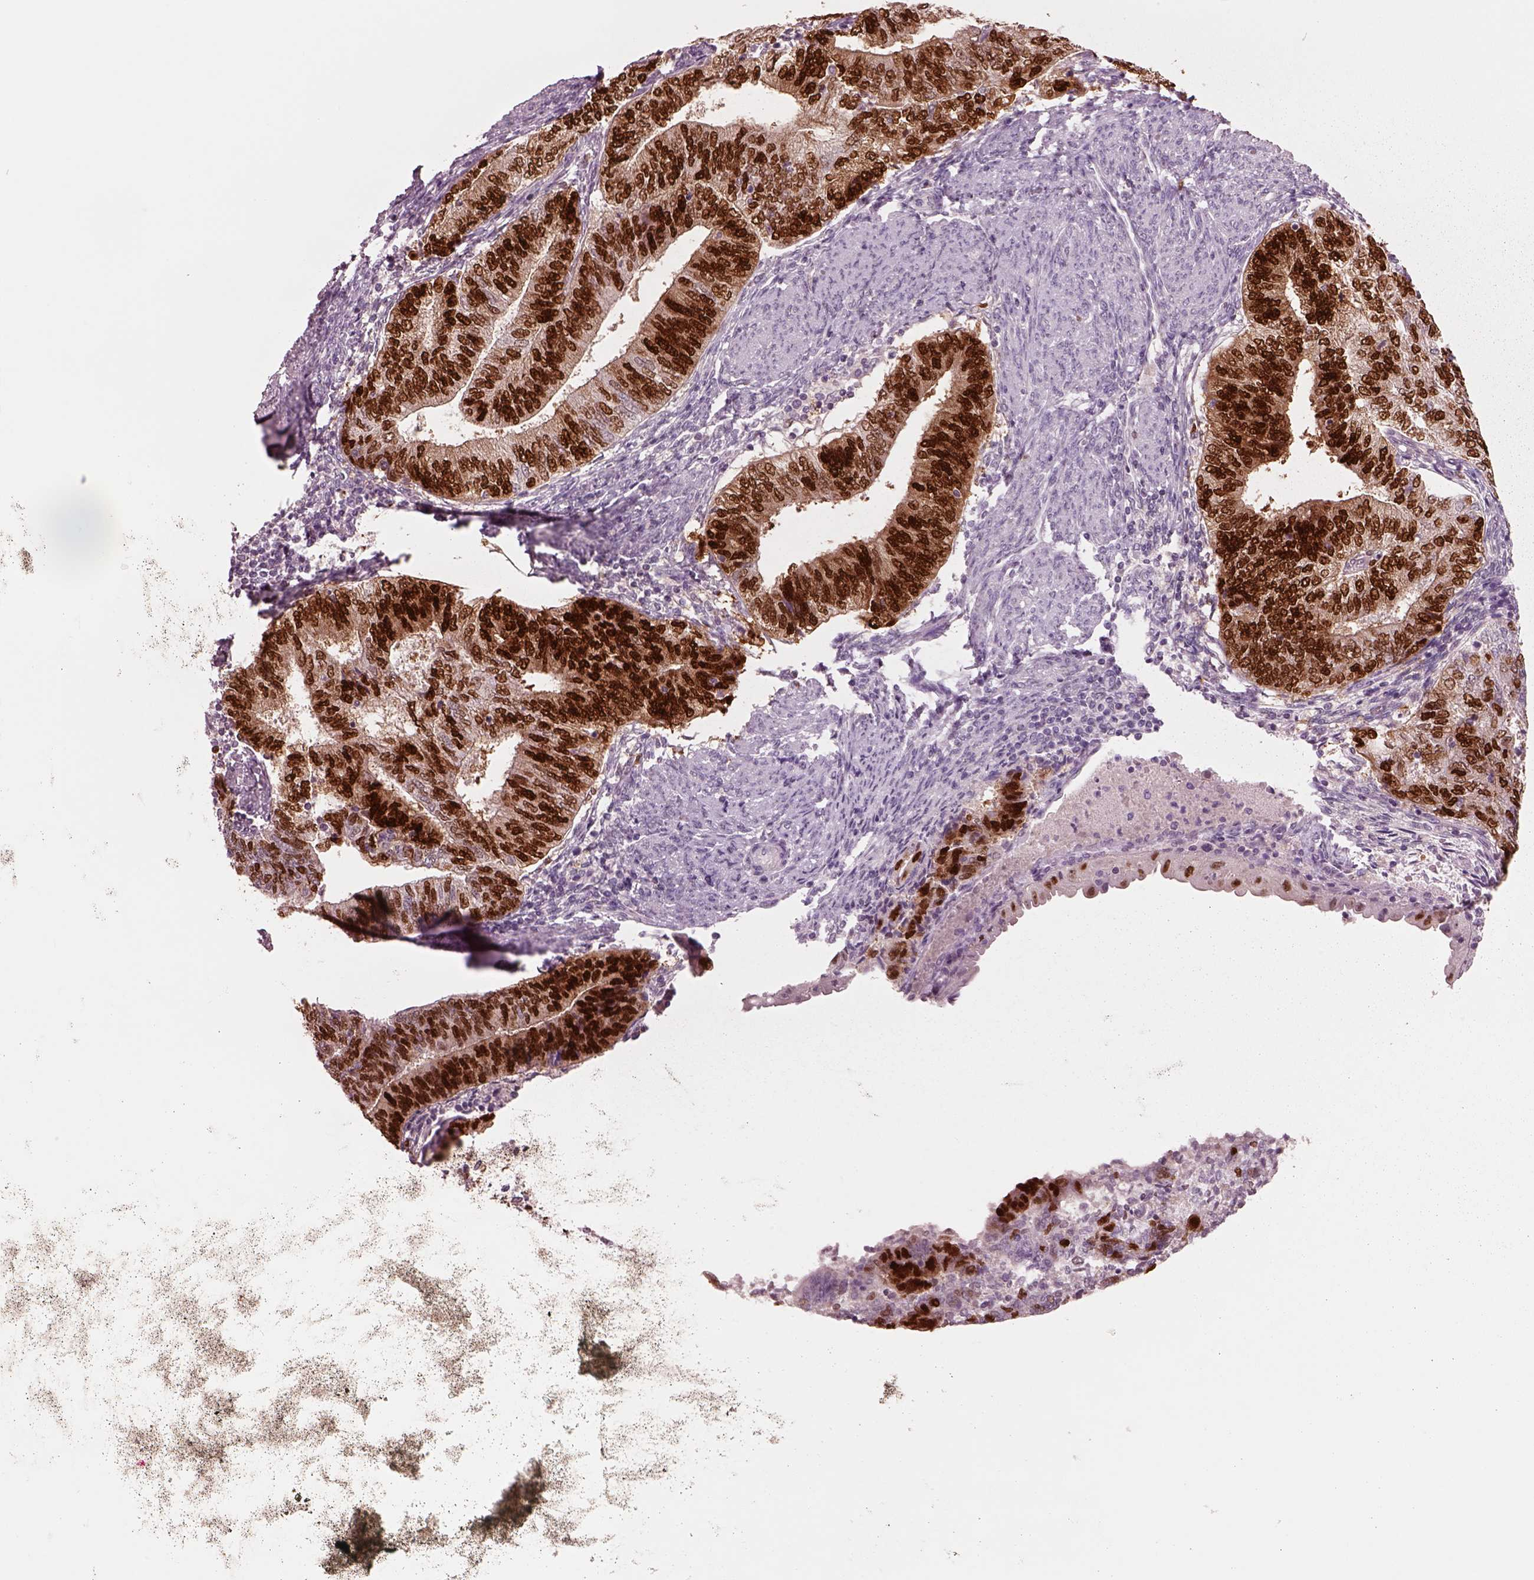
{"staining": {"intensity": "strong", "quantity": ">75%", "location": "nuclear"}, "tissue": "endometrial cancer", "cell_type": "Tumor cells", "image_type": "cancer", "snomed": [{"axis": "morphology", "description": "Adenocarcinoma, NOS"}, {"axis": "topography", "description": "Endometrium"}], "caption": "Immunohistochemistry (IHC) of human endometrial cancer (adenocarcinoma) reveals high levels of strong nuclear expression in about >75% of tumor cells. (Stains: DAB (3,3'-diaminobenzidine) in brown, nuclei in blue, Microscopy: brightfield microscopy at high magnification).", "gene": "SOX9", "patient": {"sex": "female", "age": 65}}